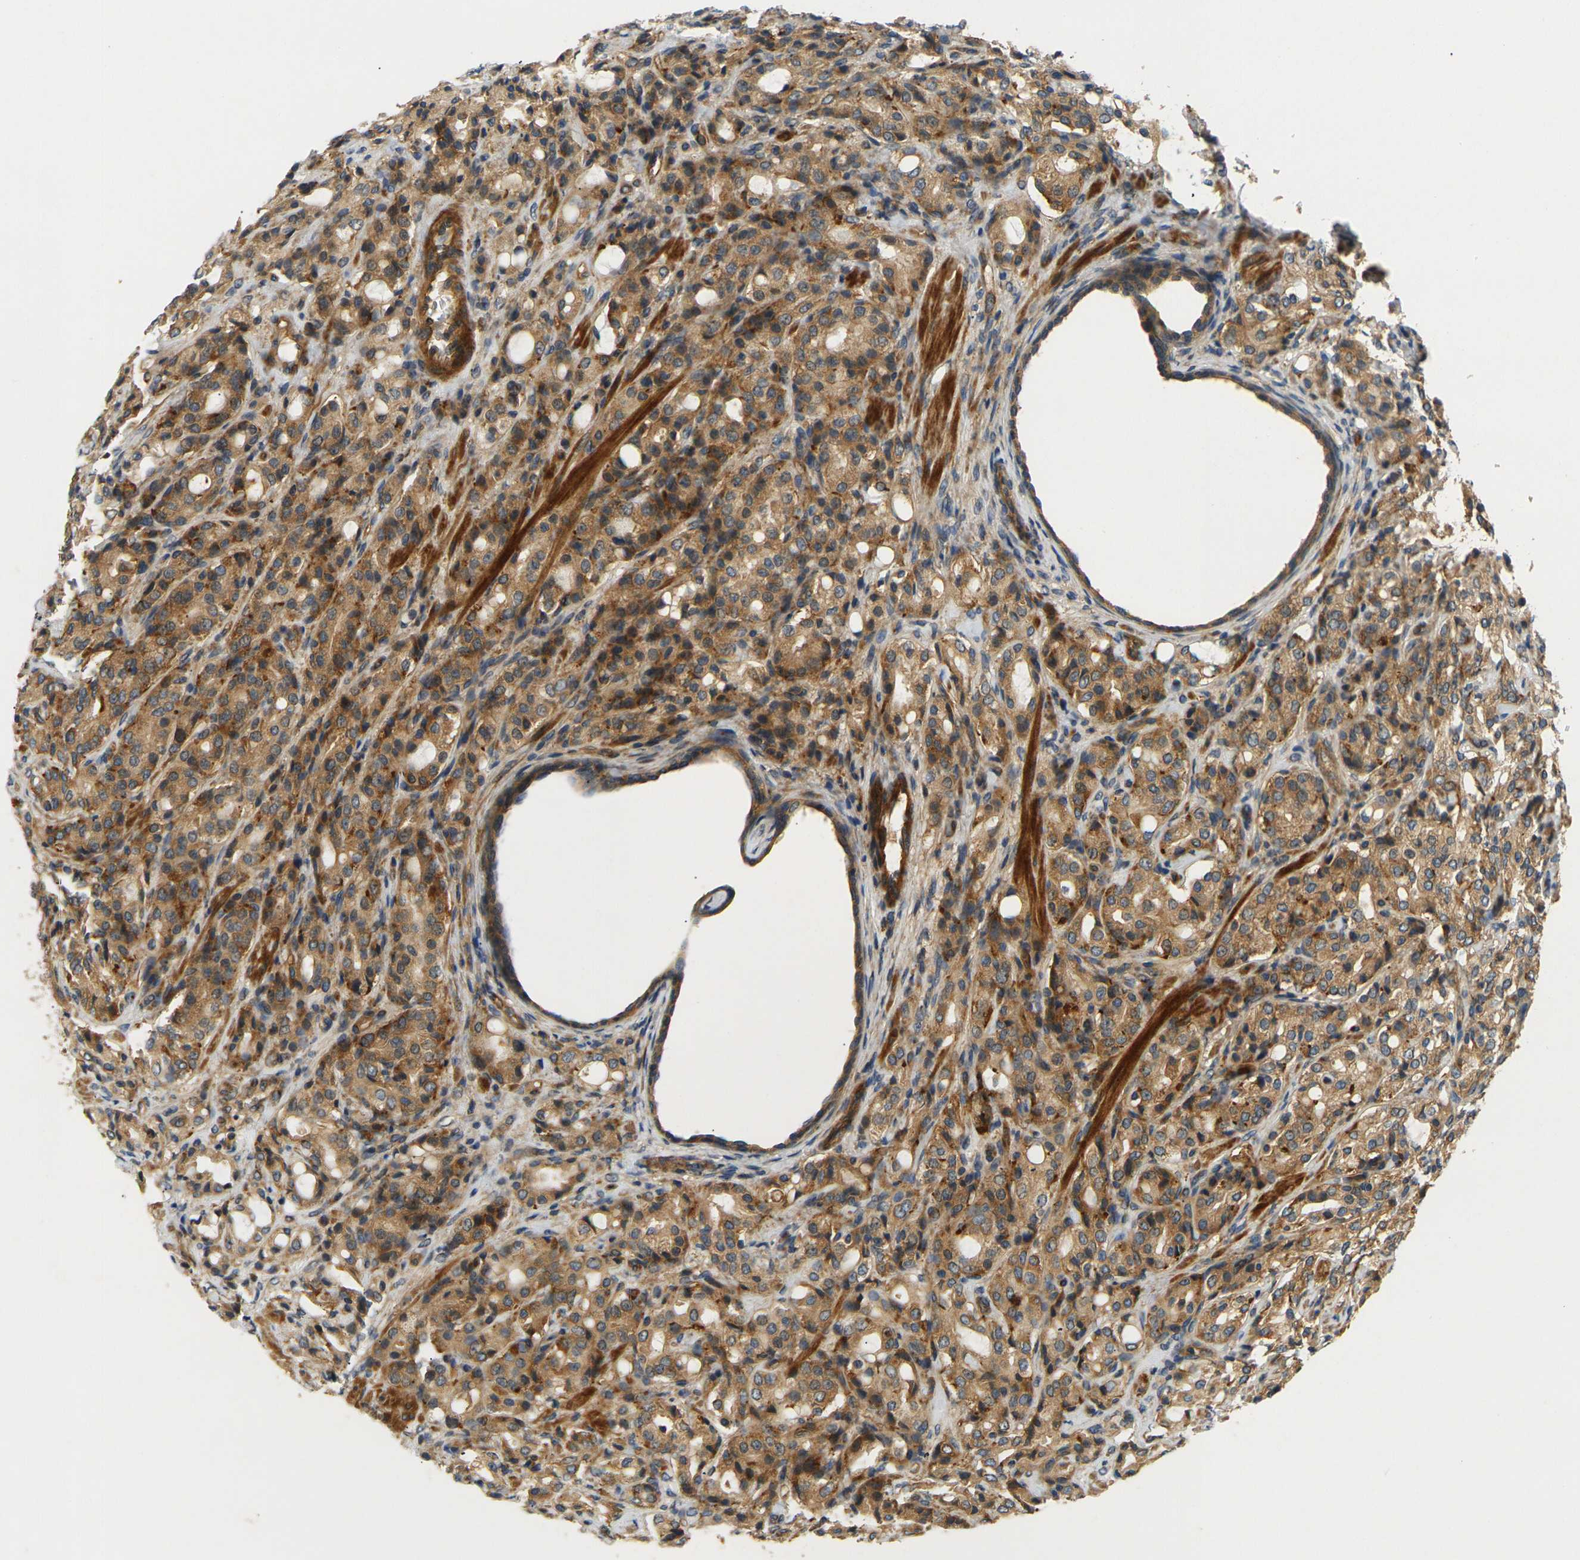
{"staining": {"intensity": "moderate", "quantity": ">75%", "location": "cytoplasmic/membranous"}, "tissue": "prostate cancer", "cell_type": "Tumor cells", "image_type": "cancer", "snomed": [{"axis": "morphology", "description": "Adenocarcinoma, High grade"}, {"axis": "topography", "description": "Prostate"}], "caption": "The histopathology image demonstrates a brown stain indicating the presence of a protein in the cytoplasmic/membranous of tumor cells in prostate cancer (adenocarcinoma (high-grade)).", "gene": "LRCH3", "patient": {"sex": "male", "age": 72}}